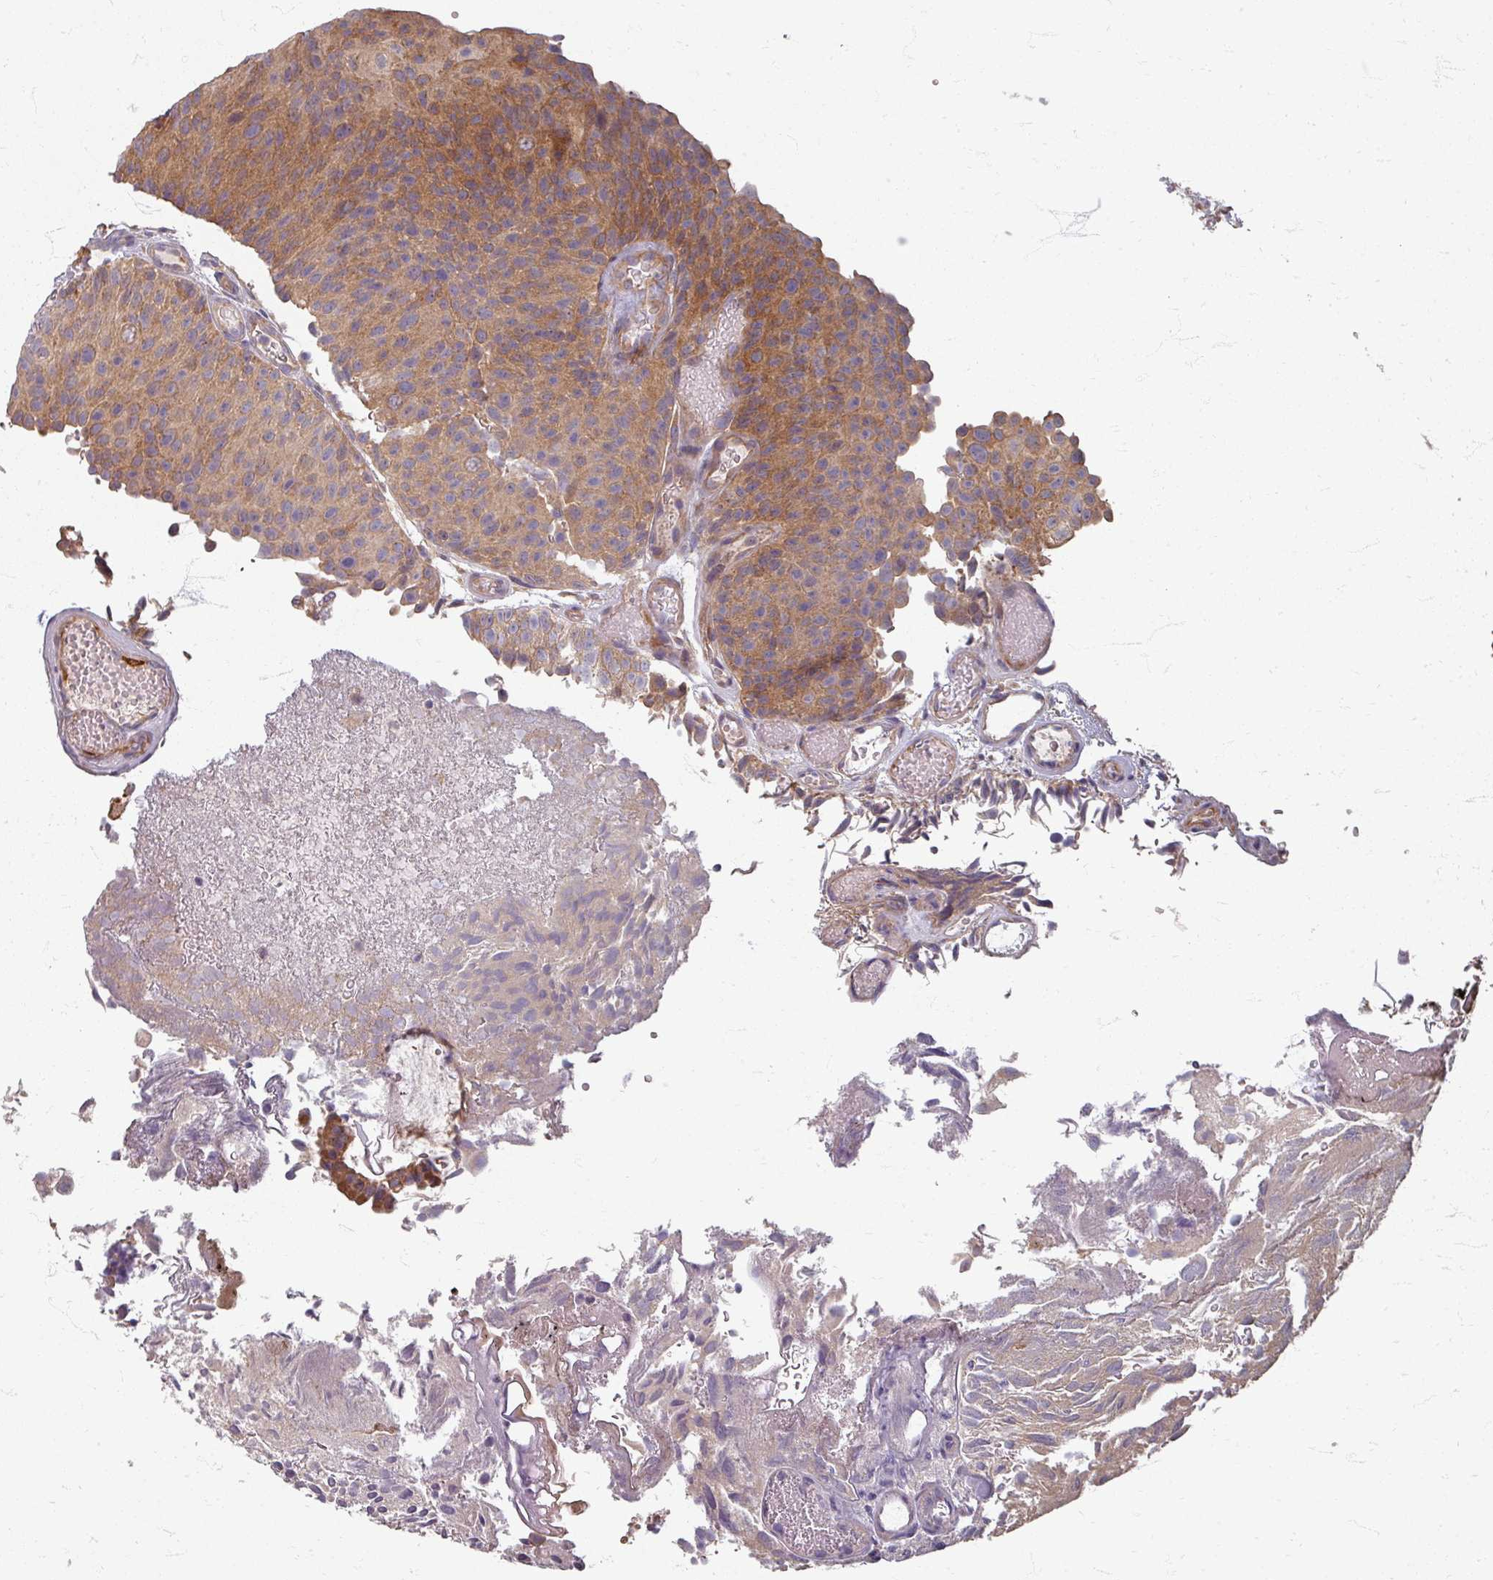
{"staining": {"intensity": "moderate", "quantity": ">75%", "location": "cytoplasmic/membranous"}, "tissue": "urothelial cancer", "cell_type": "Tumor cells", "image_type": "cancer", "snomed": [{"axis": "morphology", "description": "Urothelial carcinoma, Low grade"}, {"axis": "topography", "description": "Urinary bladder"}], "caption": "Brown immunohistochemical staining in human low-grade urothelial carcinoma exhibits moderate cytoplasmic/membranous staining in approximately >75% of tumor cells.", "gene": "STAM", "patient": {"sex": "male", "age": 78}}